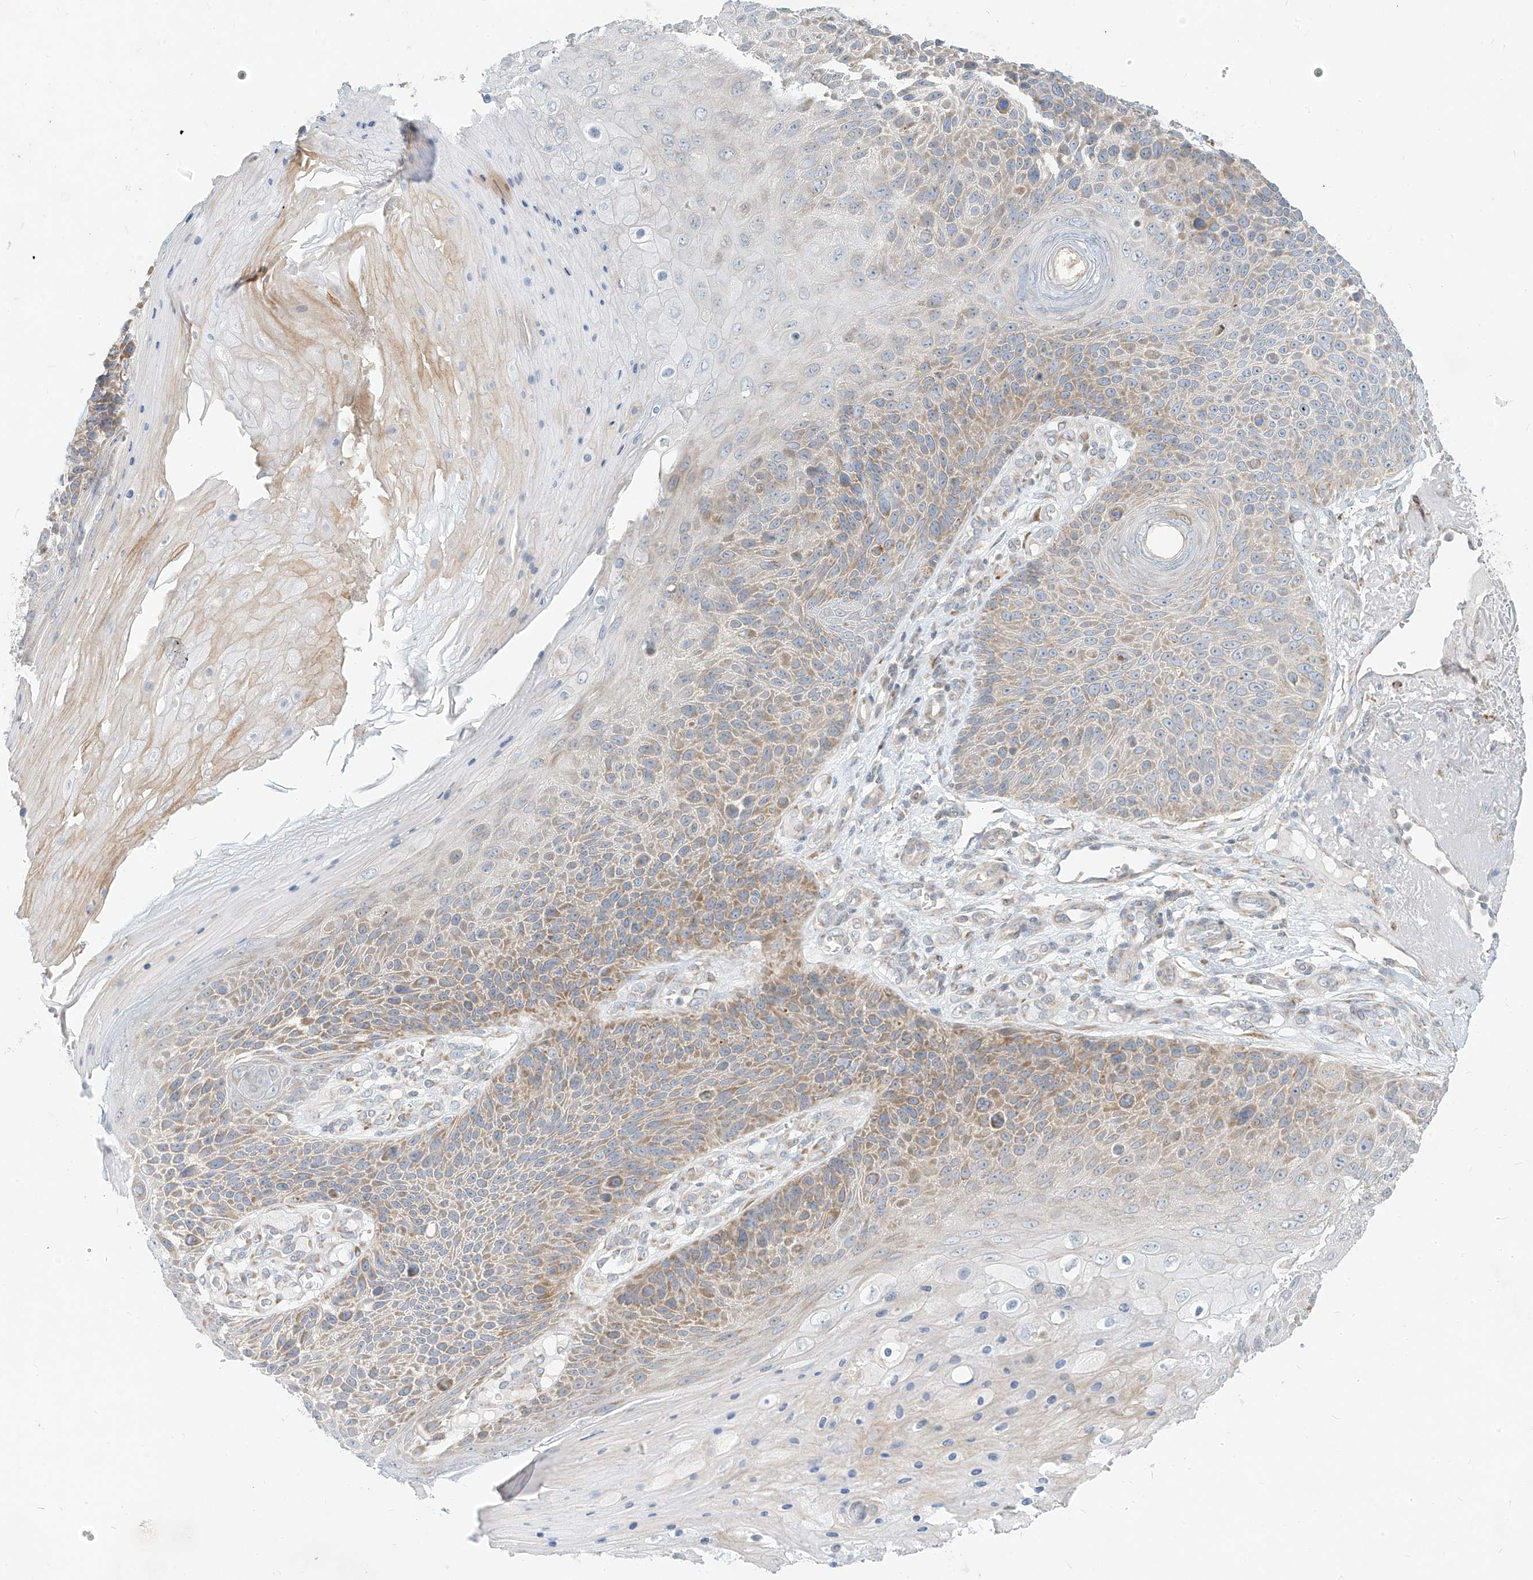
{"staining": {"intensity": "moderate", "quantity": "<25%", "location": "cytoplasmic/membranous"}, "tissue": "skin cancer", "cell_type": "Tumor cells", "image_type": "cancer", "snomed": [{"axis": "morphology", "description": "Squamous cell carcinoma, NOS"}, {"axis": "topography", "description": "Skin"}], "caption": "High-magnification brightfield microscopy of skin cancer (squamous cell carcinoma) stained with DAB (brown) and counterstained with hematoxylin (blue). tumor cells exhibit moderate cytoplasmic/membranous expression is seen in about<25% of cells.", "gene": "STT3A", "patient": {"sex": "female", "age": 88}}